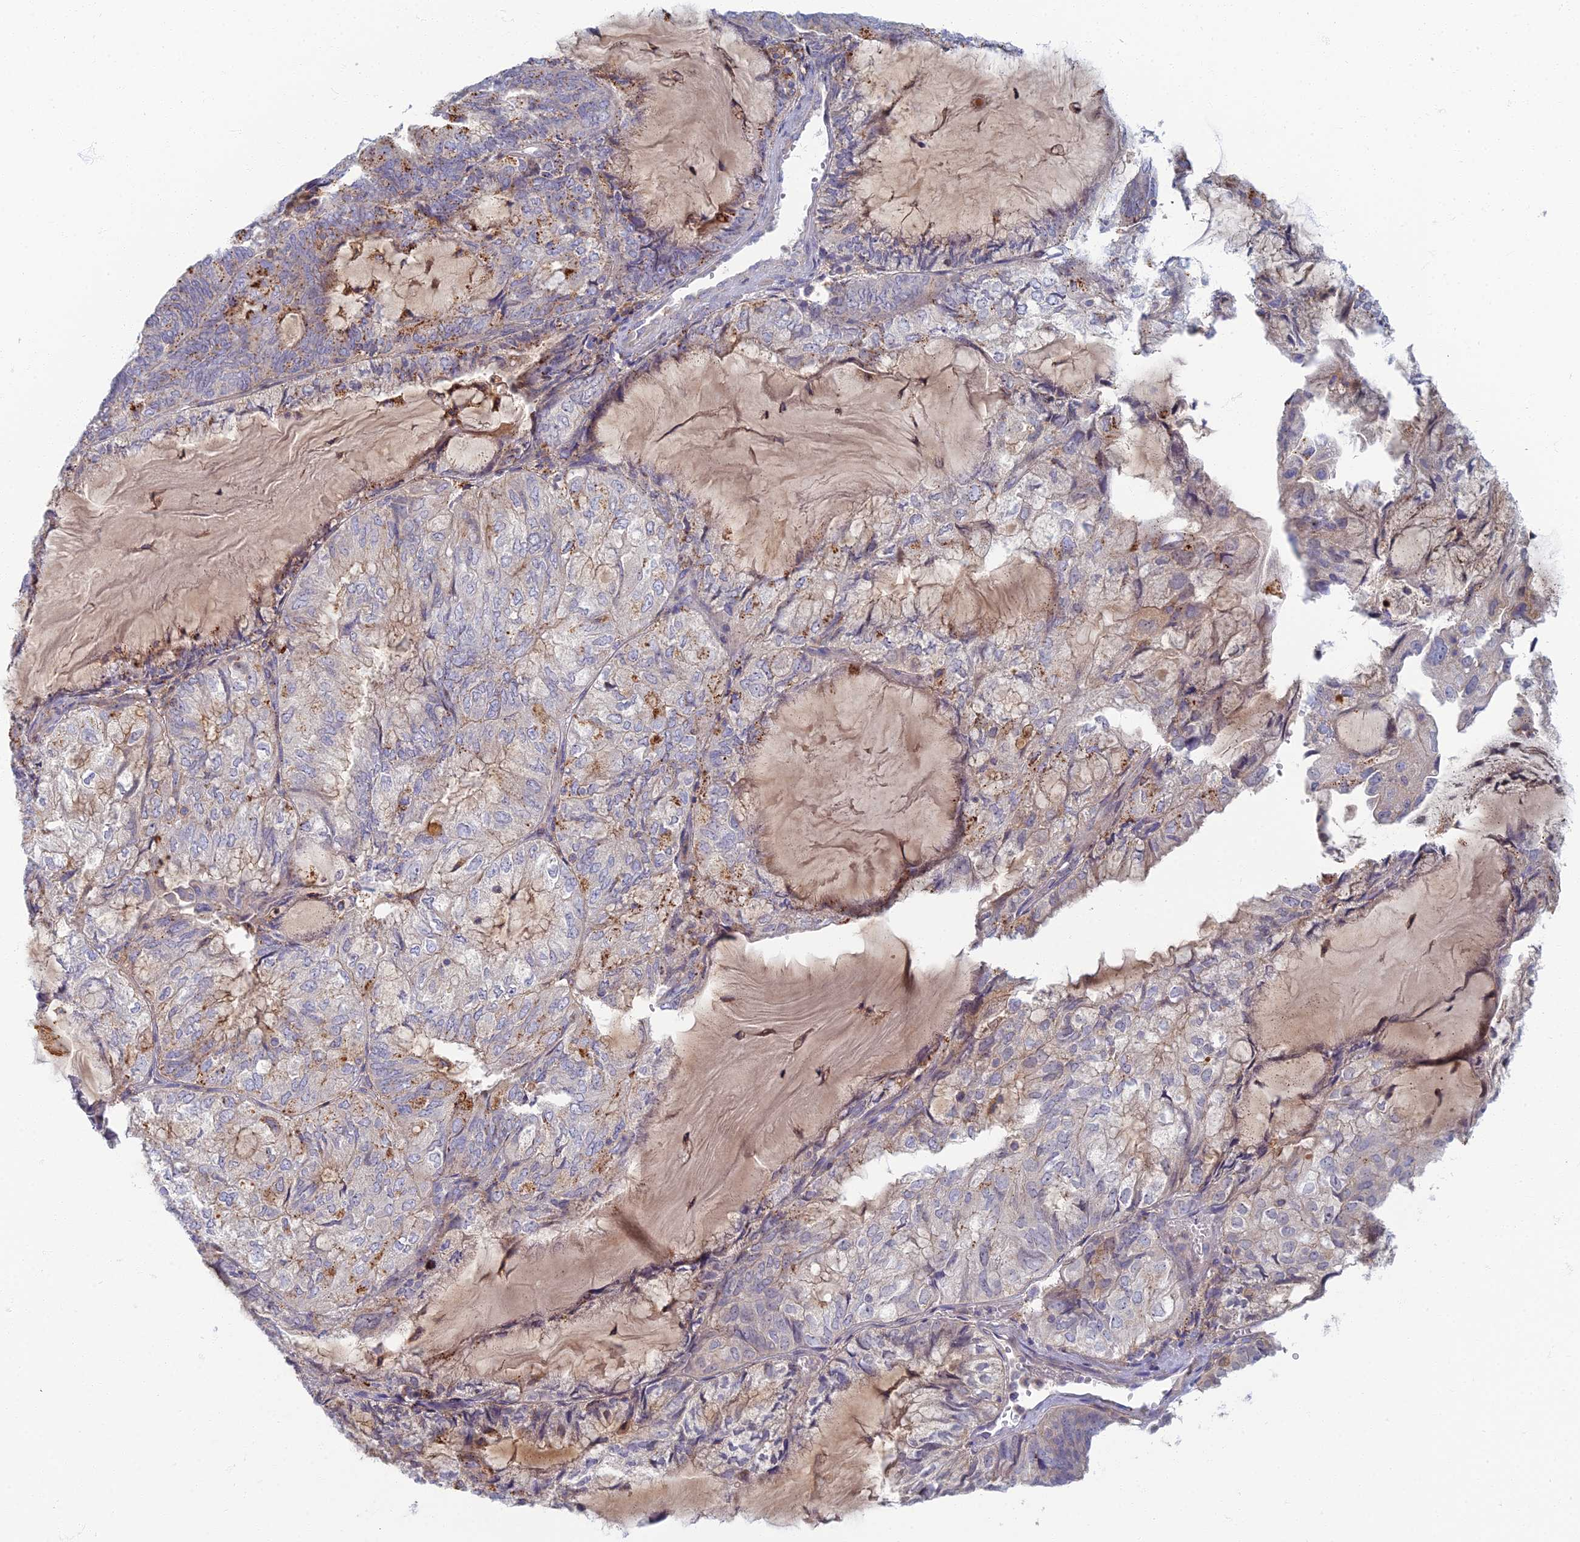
{"staining": {"intensity": "moderate", "quantity": "<25%", "location": "cytoplasmic/membranous"}, "tissue": "endometrial cancer", "cell_type": "Tumor cells", "image_type": "cancer", "snomed": [{"axis": "morphology", "description": "Adenocarcinoma, NOS"}, {"axis": "topography", "description": "Endometrium"}], "caption": "Protein analysis of endometrial cancer tissue exhibits moderate cytoplasmic/membranous positivity in about <25% of tumor cells. Nuclei are stained in blue.", "gene": "CHMP4B", "patient": {"sex": "female", "age": 81}}